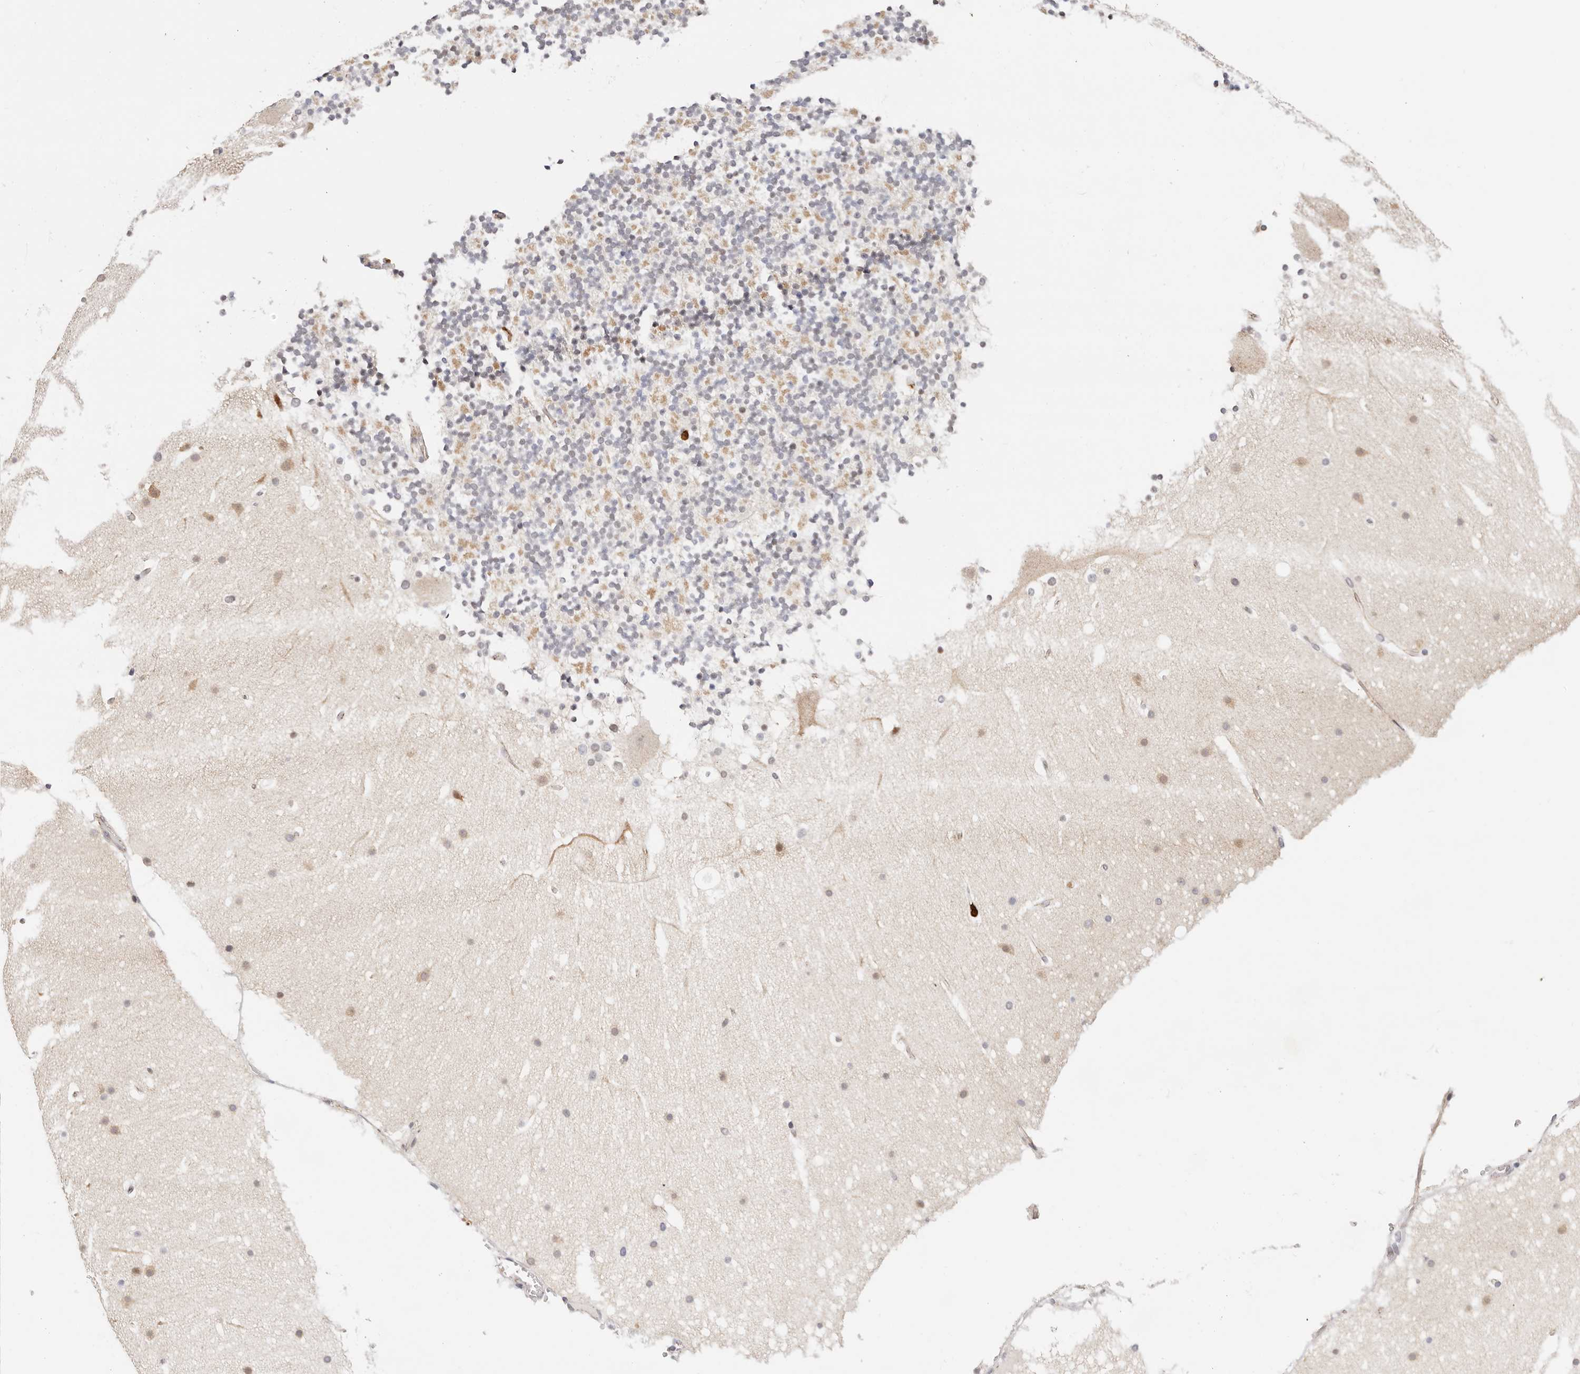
{"staining": {"intensity": "negative", "quantity": "none", "location": "none"}, "tissue": "cerebellum", "cell_type": "Cells in granular layer", "image_type": "normal", "snomed": [{"axis": "morphology", "description": "Normal tissue, NOS"}, {"axis": "topography", "description": "Cerebellum"}], "caption": "IHC image of normal cerebellum stained for a protein (brown), which exhibits no expression in cells in granular layer.", "gene": "AFDN", "patient": {"sex": "male", "age": 57}}